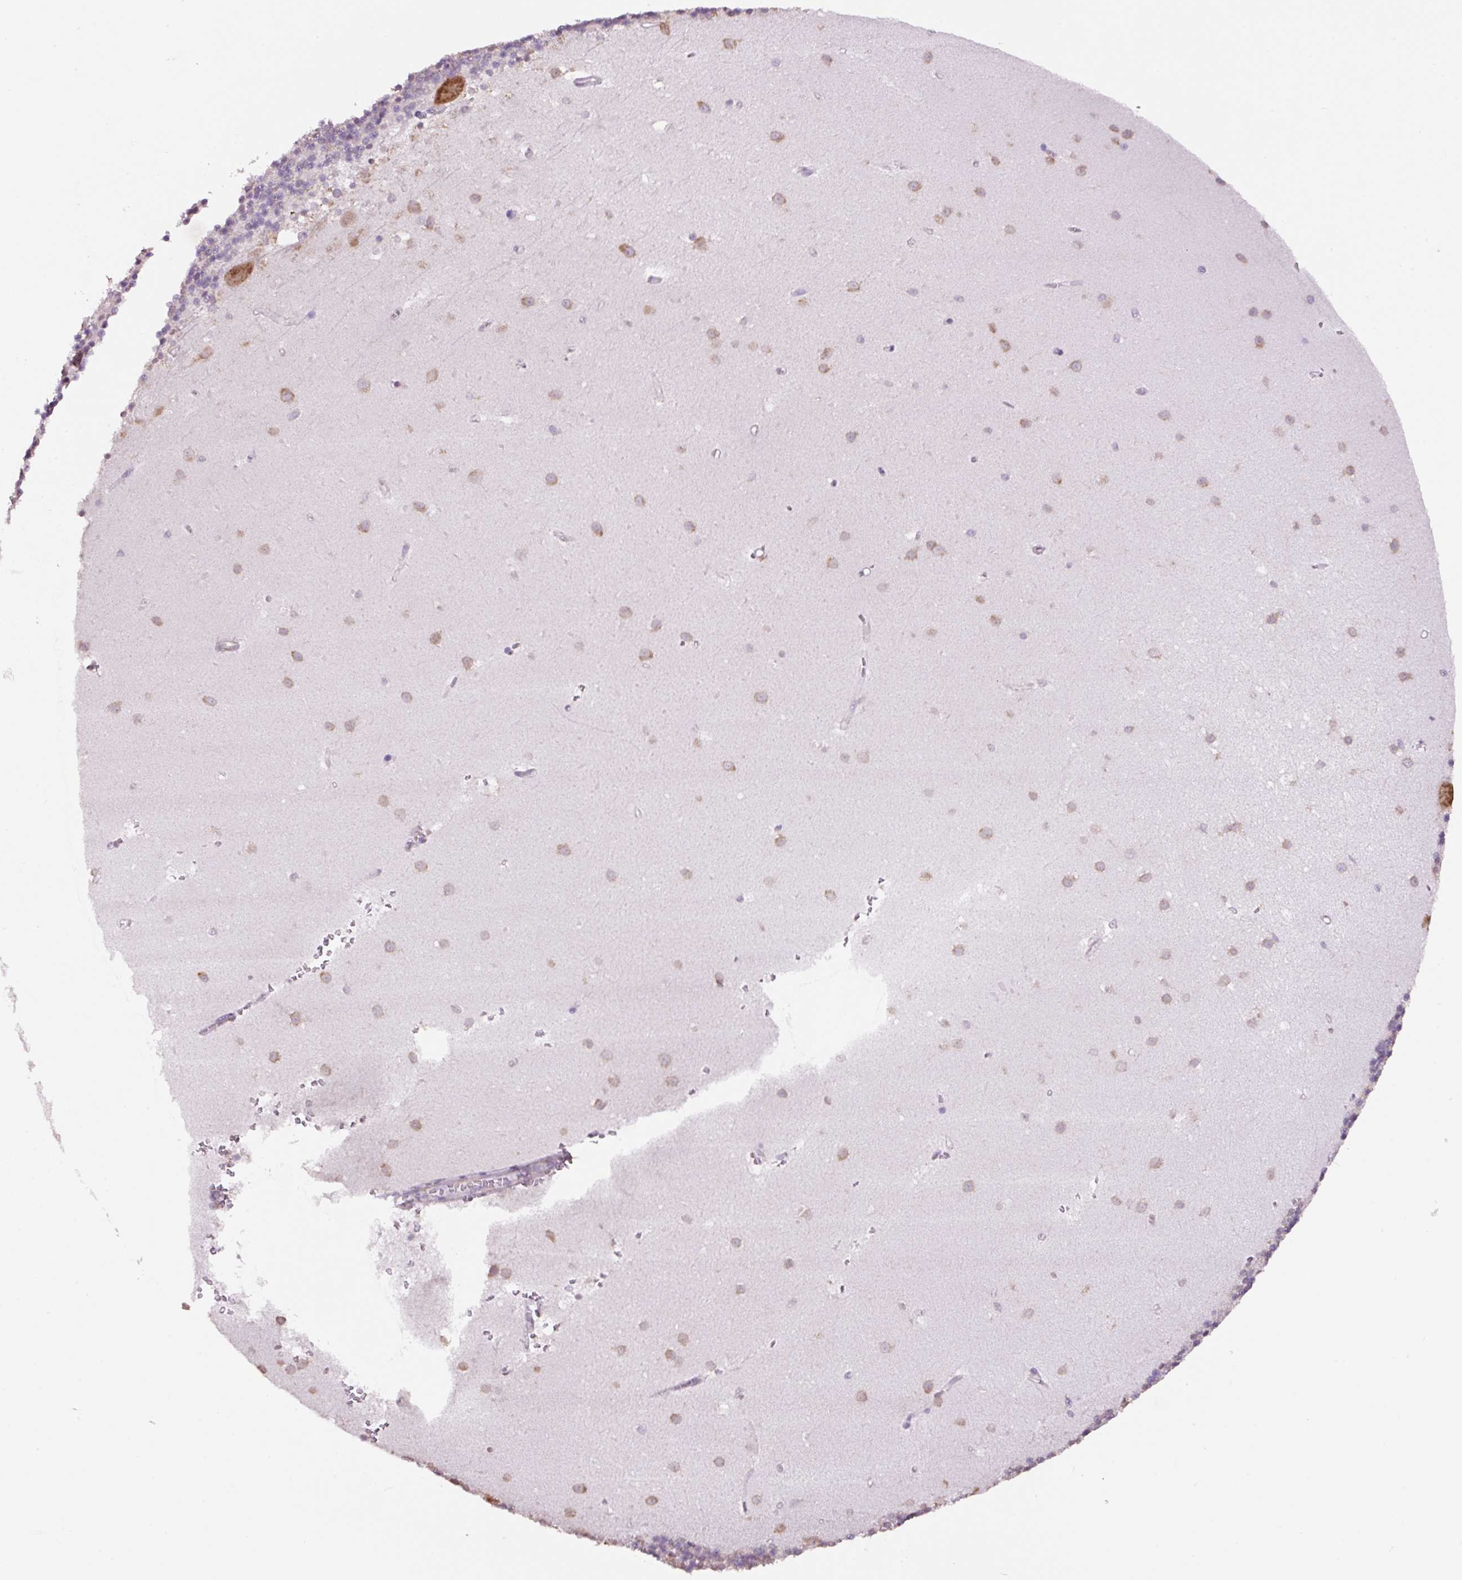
{"staining": {"intensity": "negative", "quantity": "none", "location": "none"}, "tissue": "cerebellum", "cell_type": "Cells in granular layer", "image_type": "normal", "snomed": [{"axis": "morphology", "description": "Normal tissue, NOS"}, {"axis": "topography", "description": "Cerebellum"}], "caption": "A high-resolution micrograph shows immunohistochemistry (IHC) staining of unremarkable cerebellum, which exhibits no significant expression in cells in granular layer.", "gene": "RPS23", "patient": {"sex": "male", "age": 54}}